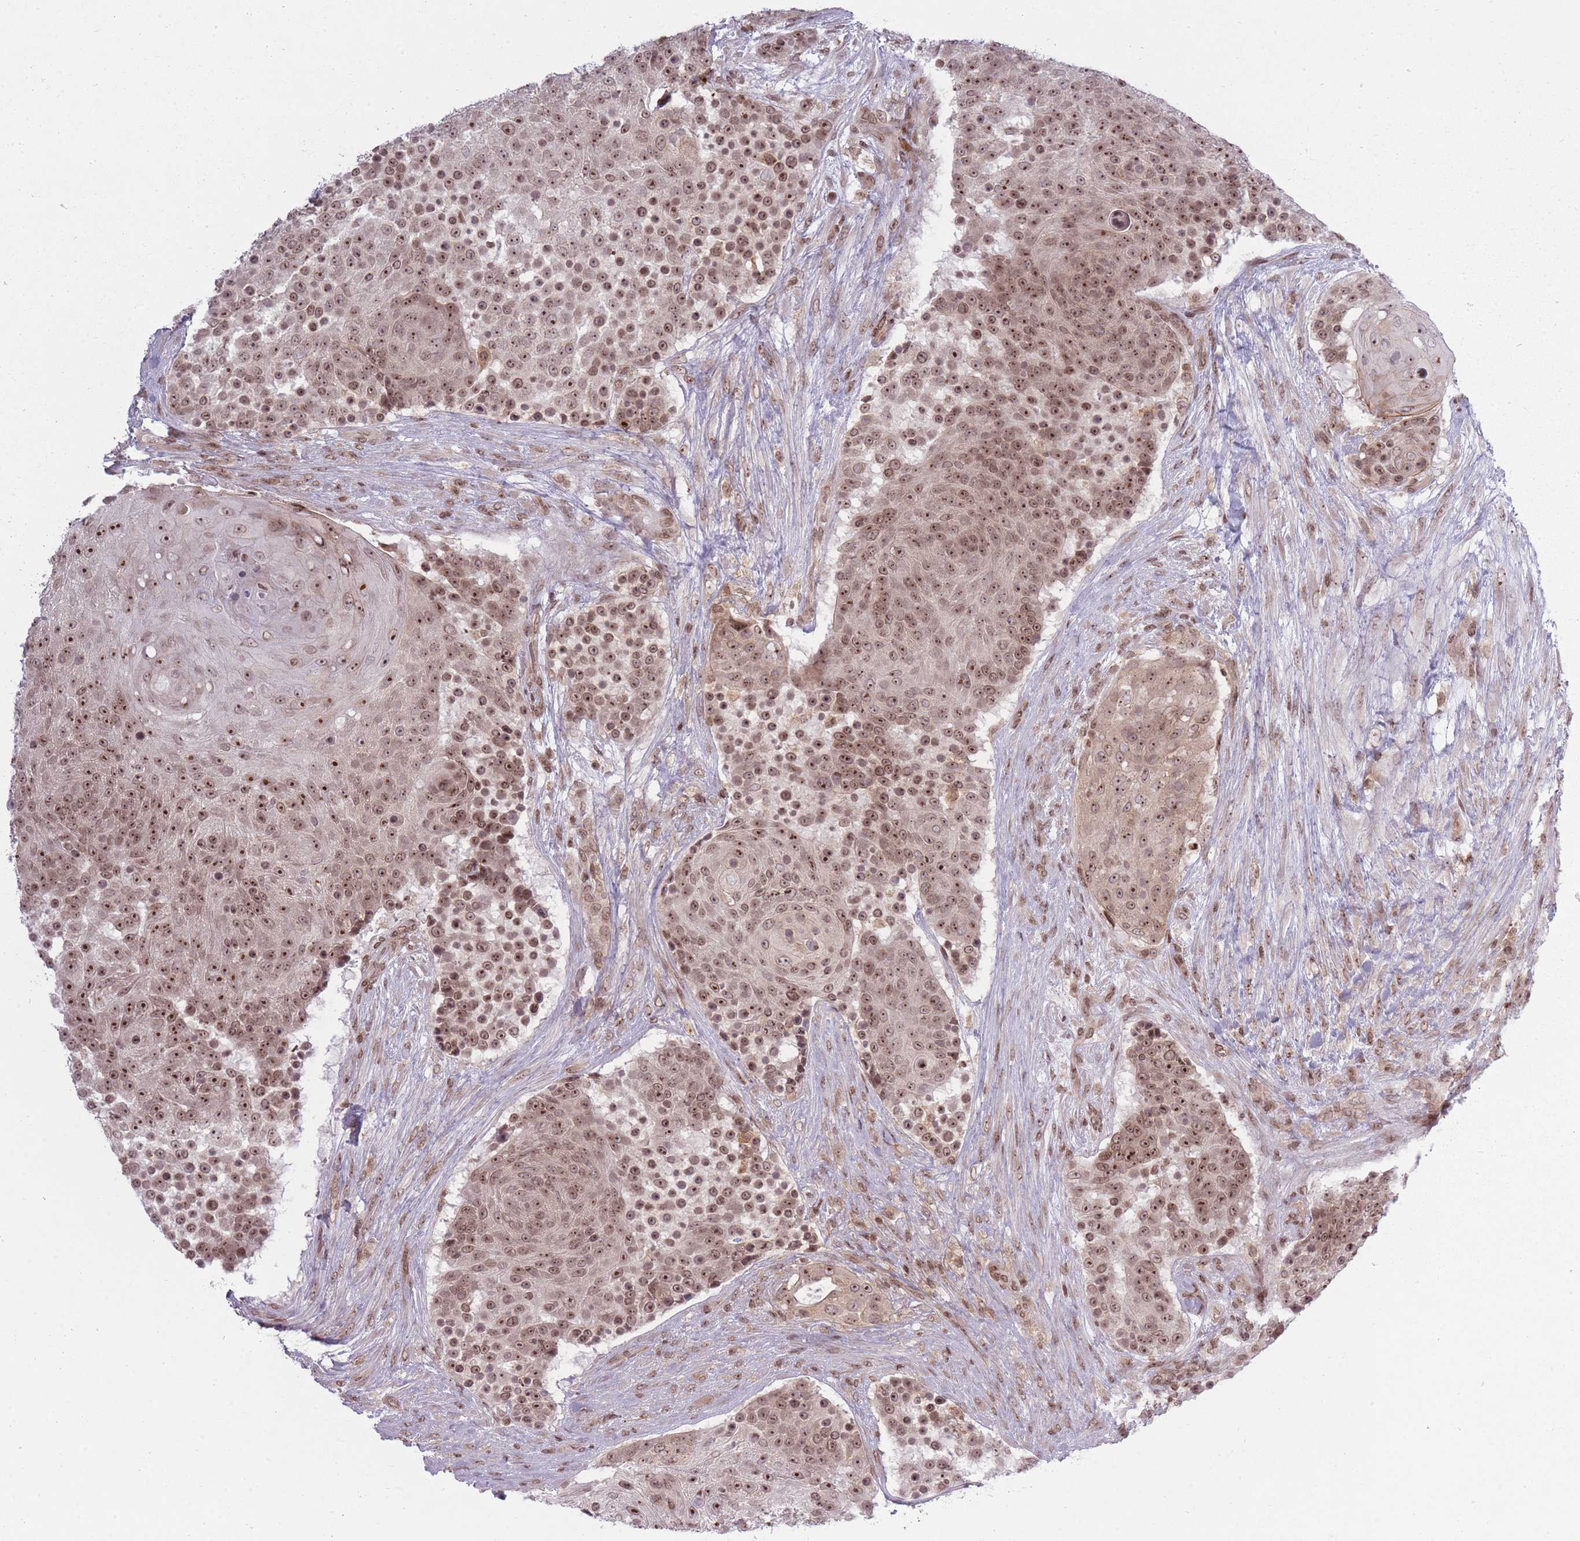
{"staining": {"intensity": "strong", "quantity": ">75%", "location": "nuclear"}, "tissue": "urothelial cancer", "cell_type": "Tumor cells", "image_type": "cancer", "snomed": [{"axis": "morphology", "description": "Urothelial carcinoma, High grade"}, {"axis": "topography", "description": "Urinary bladder"}], "caption": "DAB immunohistochemical staining of human high-grade urothelial carcinoma exhibits strong nuclear protein expression in approximately >75% of tumor cells.", "gene": "TMC6", "patient": {"sex": "female", "age": 63}}